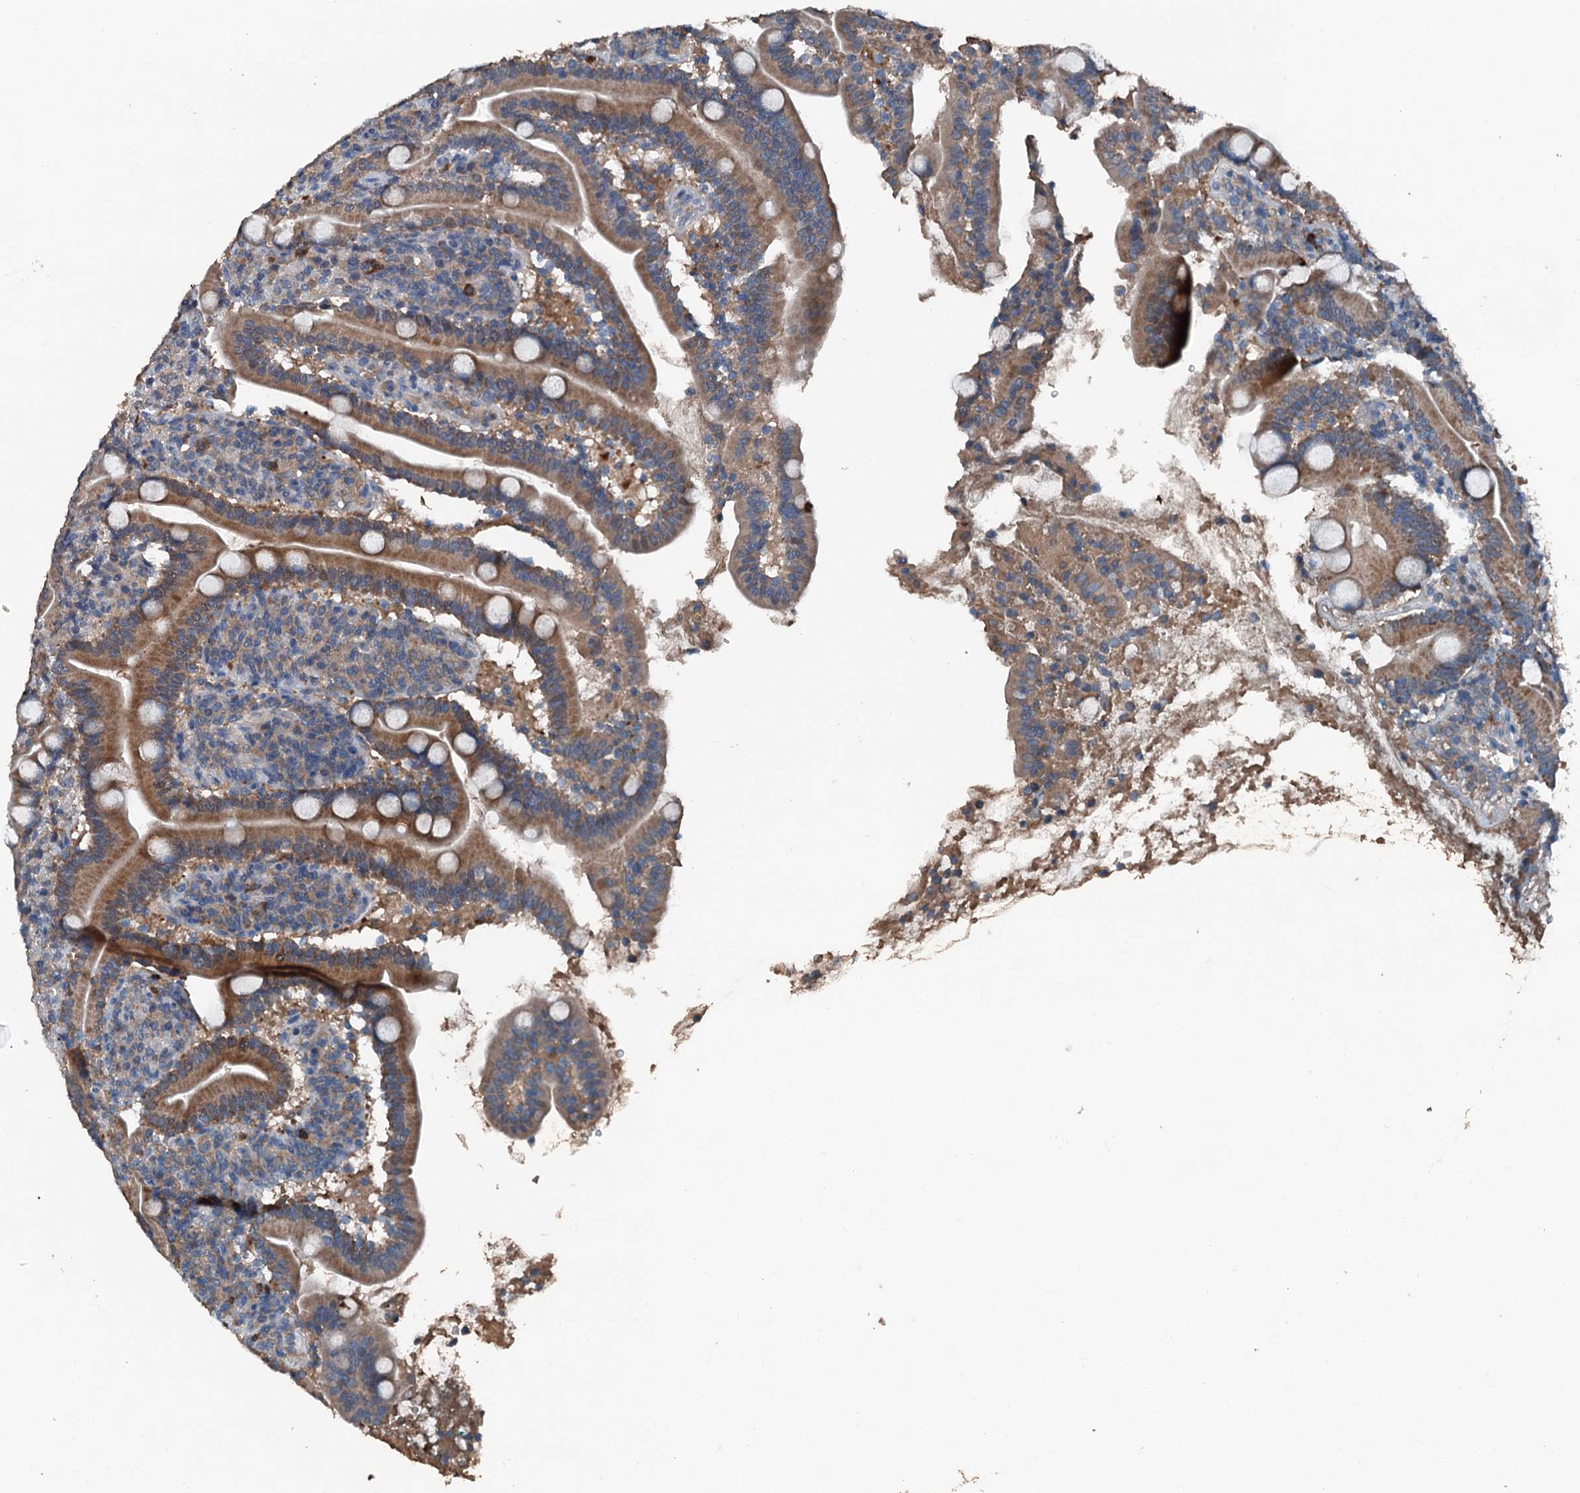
{"staining": {"intensity": "moderate", "quantity": ">75%", "location": "cytoplasmic/membranous"}, "tissue": "duodenum", "cell_type": "Glandular cells", "image_type": "normal", "snomed": [{"axis": "morphology", "description": "Normal tissue, NOS"}, {"axis": "topography", "description": "Duodenum"}], "caption": "Moderate cytoplasmic/membranous expression is seen in about >75% of glandular cells in unremarkable duodenum. (brown staining indicates protein expression, while blue staining denotes nuclei).", "gene": "PDSS1", "patient": {"sex": "male", "age": 35}}